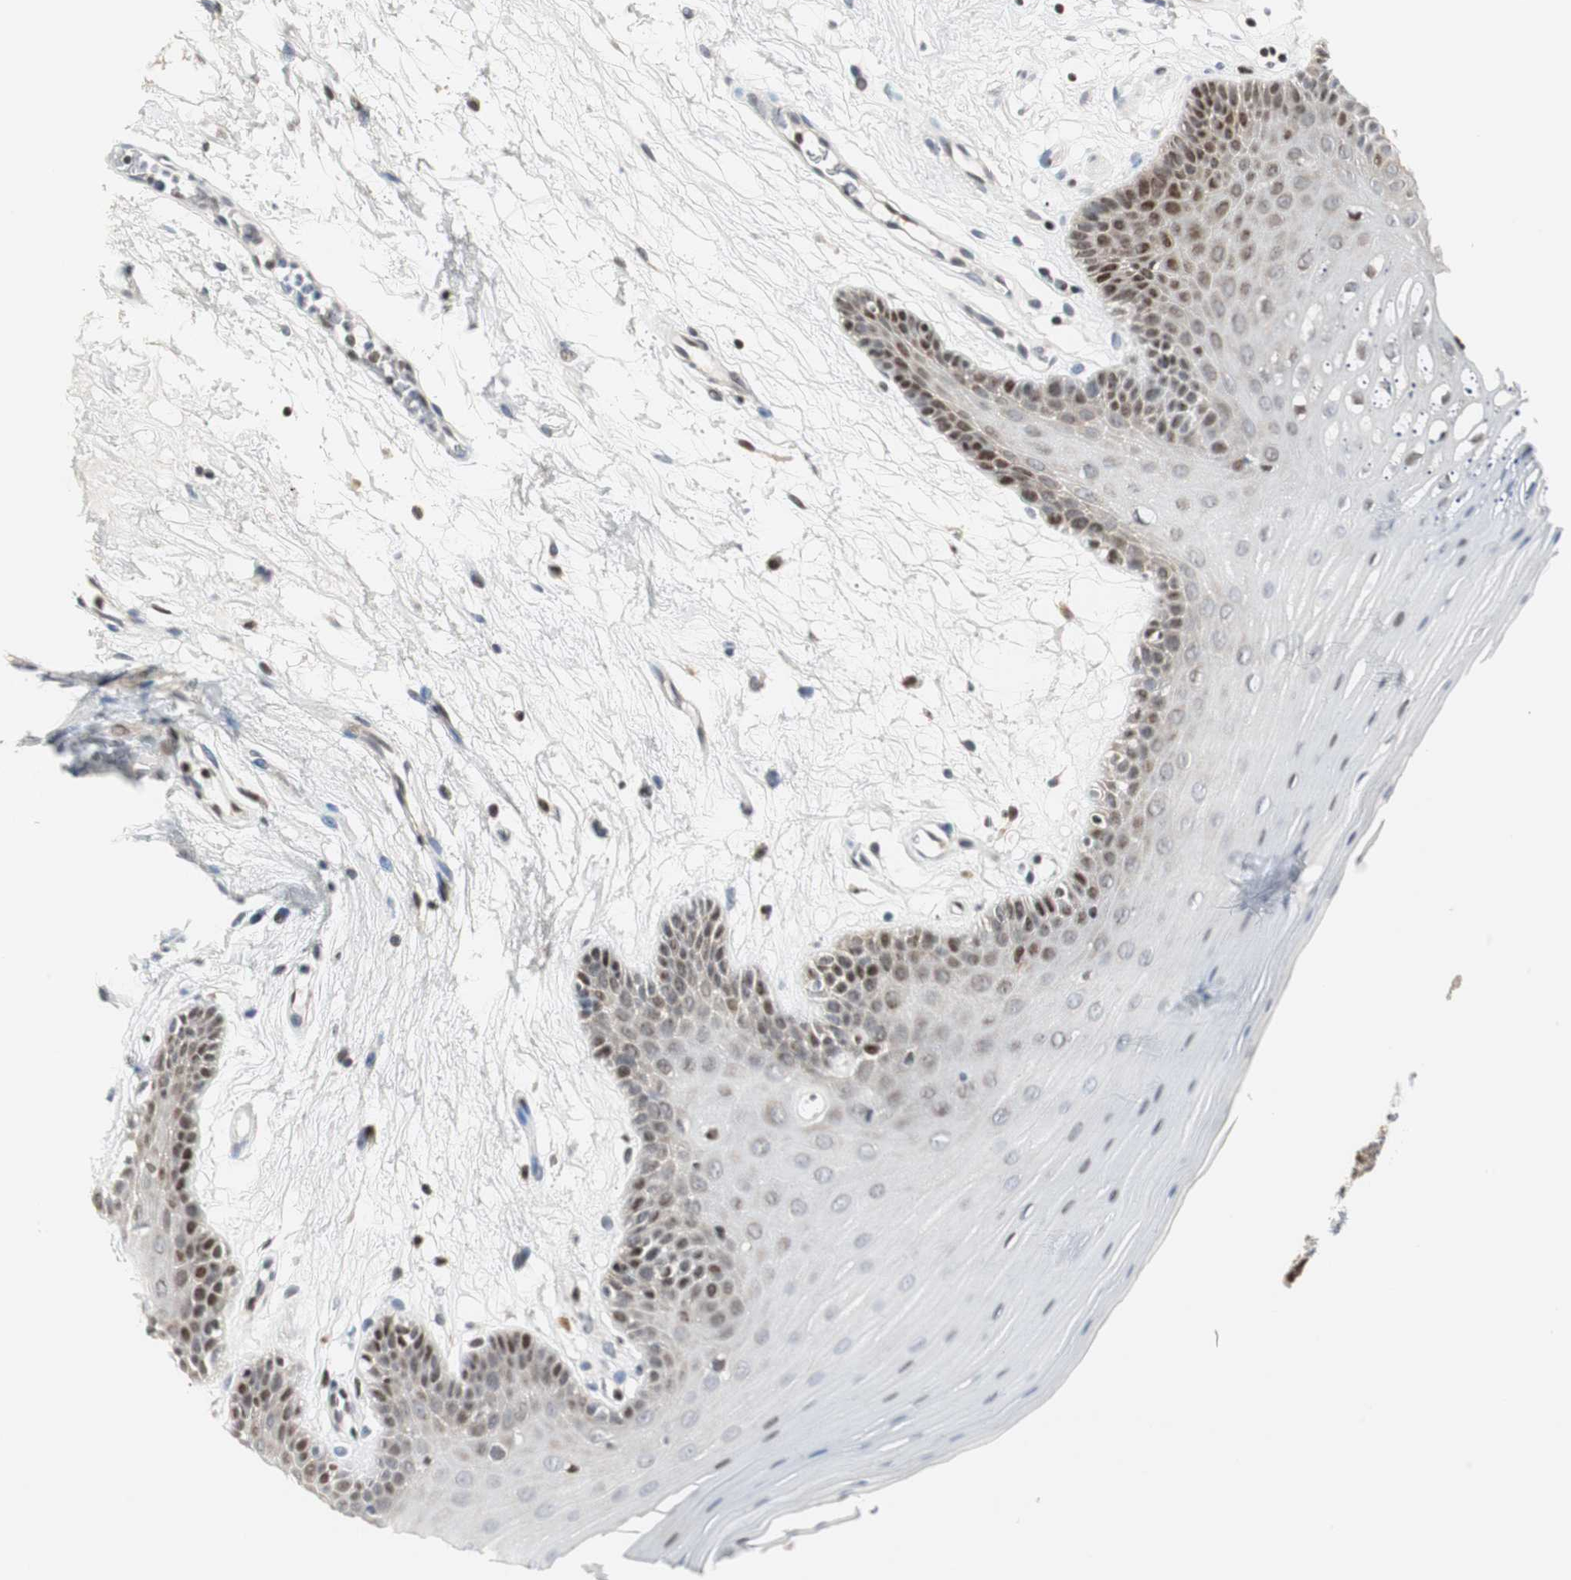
{"staining": {"intensity": "strong", "quantity": "<25%", "location": "nuclear"}, "tissue": "oral mucosa", "cell_type": "Squamous epithelial cells", "image_type": "normal", "snomed": [{"axis": "morphology", "description": "Normal tissue, NOS"}, {"axis": "morphology", "description": "Squamous cell carcinoma, NOS"}, {"axis": "topography", "description": "Skeletal muscle"}, {"axis": "topography", "description": "Oral tissue"}, {"axis": "topography", "description": "Head-Neck"}], "caption": "This micrograph reveals normal oral mucosa stained with immunohistochemistry to label a protein in brown. The nuclear of squamous epithelial cells show strong positivity for the protein. Nuclei are counter-stained blue.", "gene": "RAD1", "patient": {"sex": "male", "age": 71}}